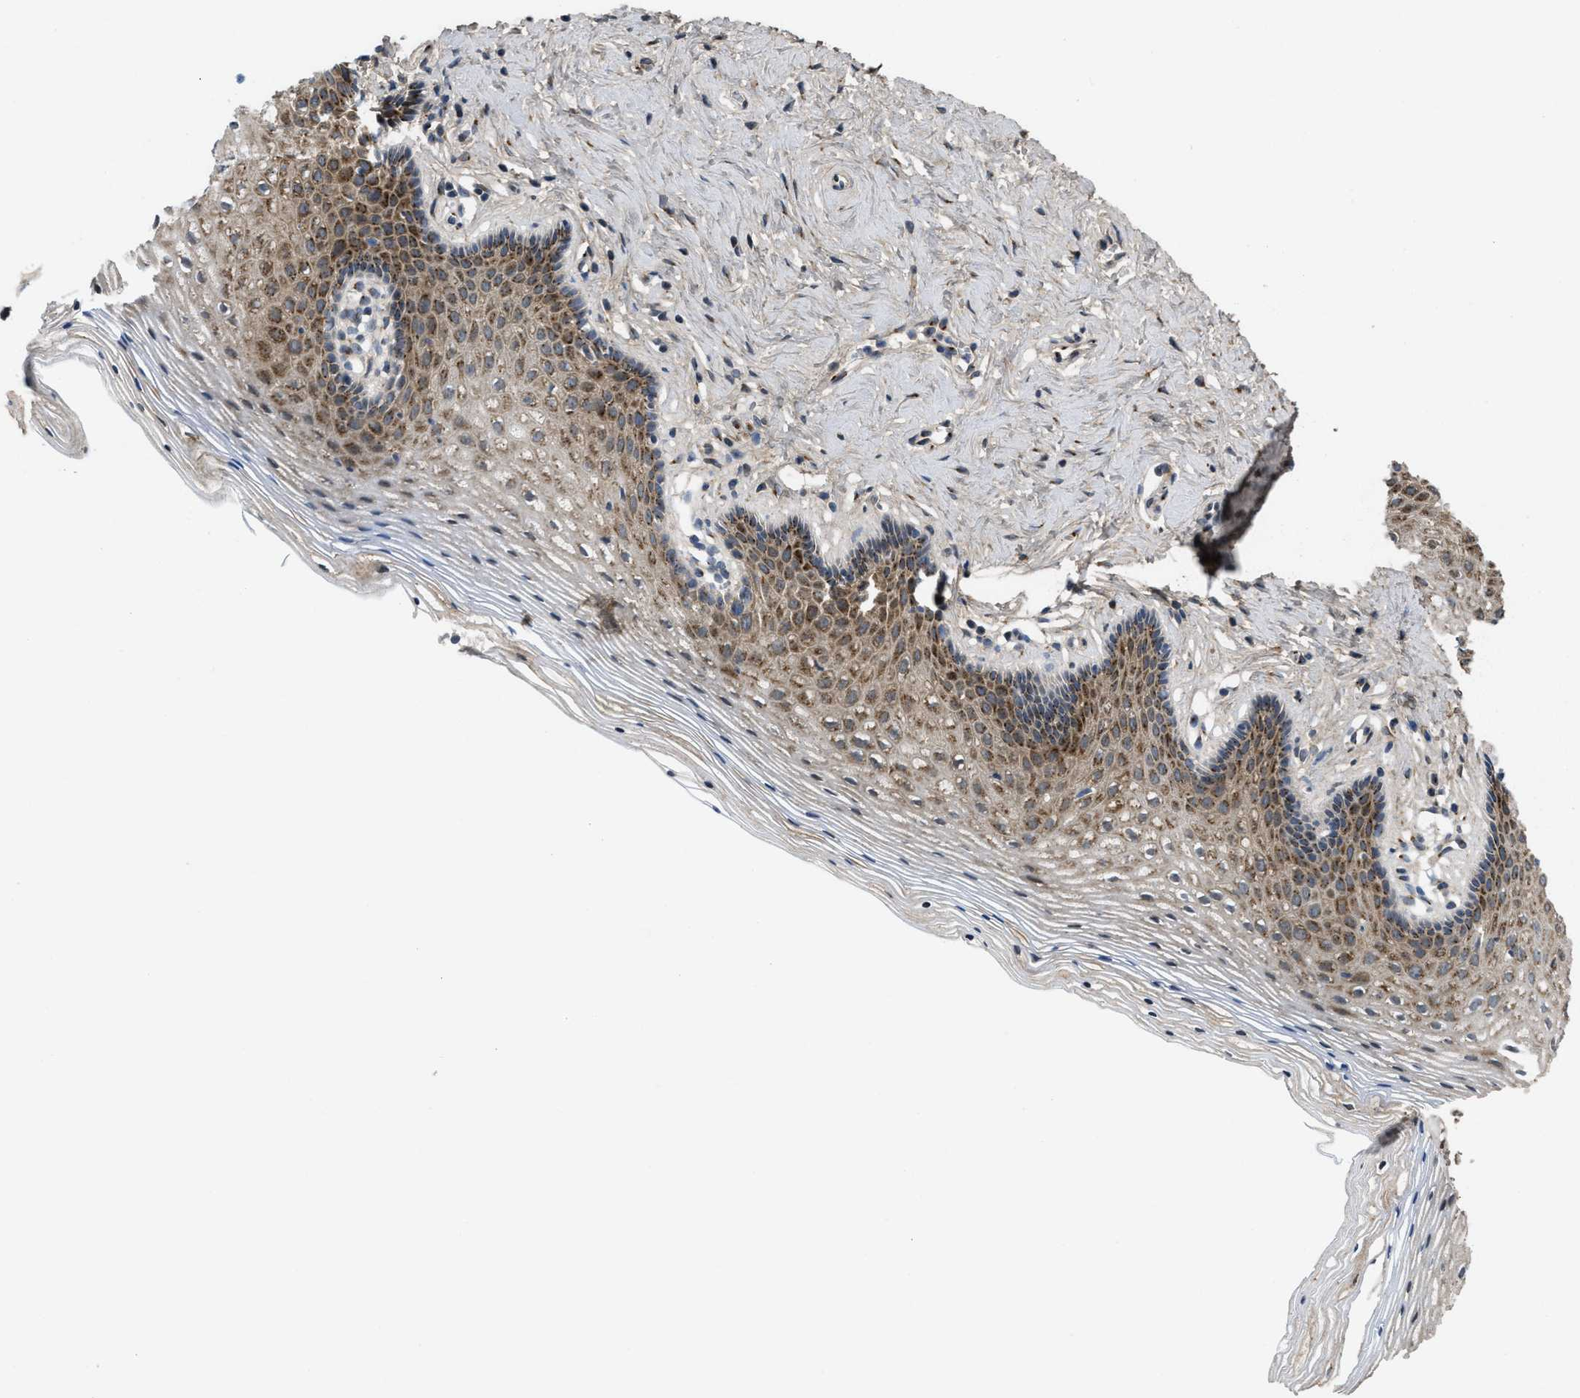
{"staining": {"intensity": "moderate", "quantity": "25%-75%", "location": "cytoplasmic/membranous"}, "tissue": "vagina", "cell_type": "Squamous epithelial cells", "image_type": "normal", "snomed": [{"axis": "morphology", "description": "Normal tissue, NOS"}, {"axis": "topography", "description": "Vagina"}], "caption": "Immunohistochemistry staining of normal vagina, which demonstrates medium levels of moderate cytoplasmic/membranous positivity in approximately 25%-75% of squamous epithelial cells indicating moderate cytoplasmic/membranous protein positivity. The staining was performed using DAB (brown) for protein detection and nuclei were counterstained in hematoxylin (blue).", "gene": "ZNF70", "patient": {"sex": "female", "age": 32}}